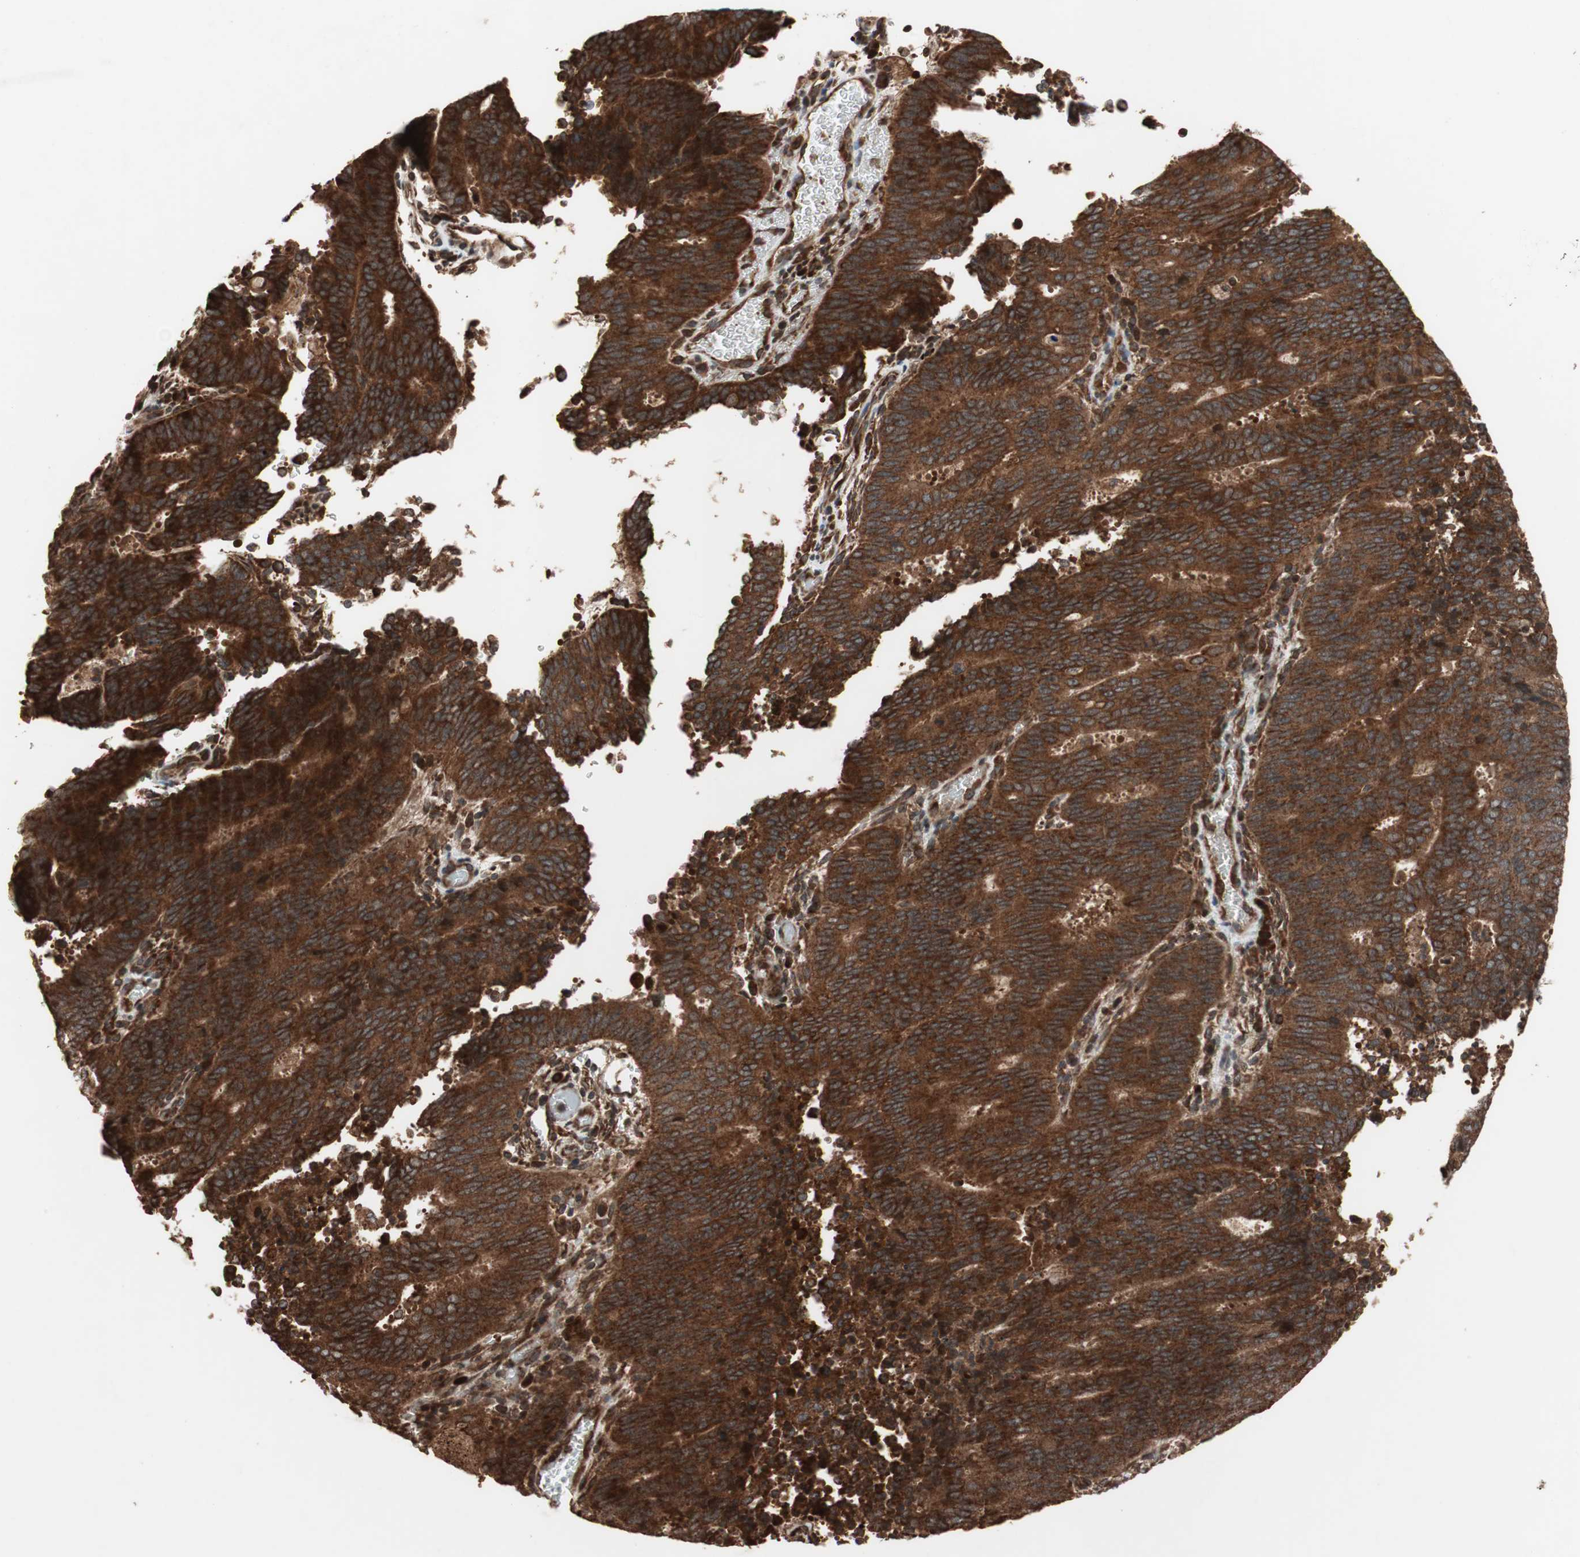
{"staining": {"intensity": "strong", "quantity": ">75%", "location": "cytoplasmic/membranous"}, "tissue": "cervical cancer", "cell_type": "Tumor cells", "image_type": "cancer", "snomed": [{"axis": "morphology", "description": "Adenocarcinoma, NOS"}, {"axis": "topography", "description": "Cervix"}], "caption": "A brown stain labels strong cytoplasmic/membranous staining of a protein in human adenocarcinoma (cervical) tumor cells.", "gene": "RAB1A", "patient": {"sex": "female", "age": 44}}